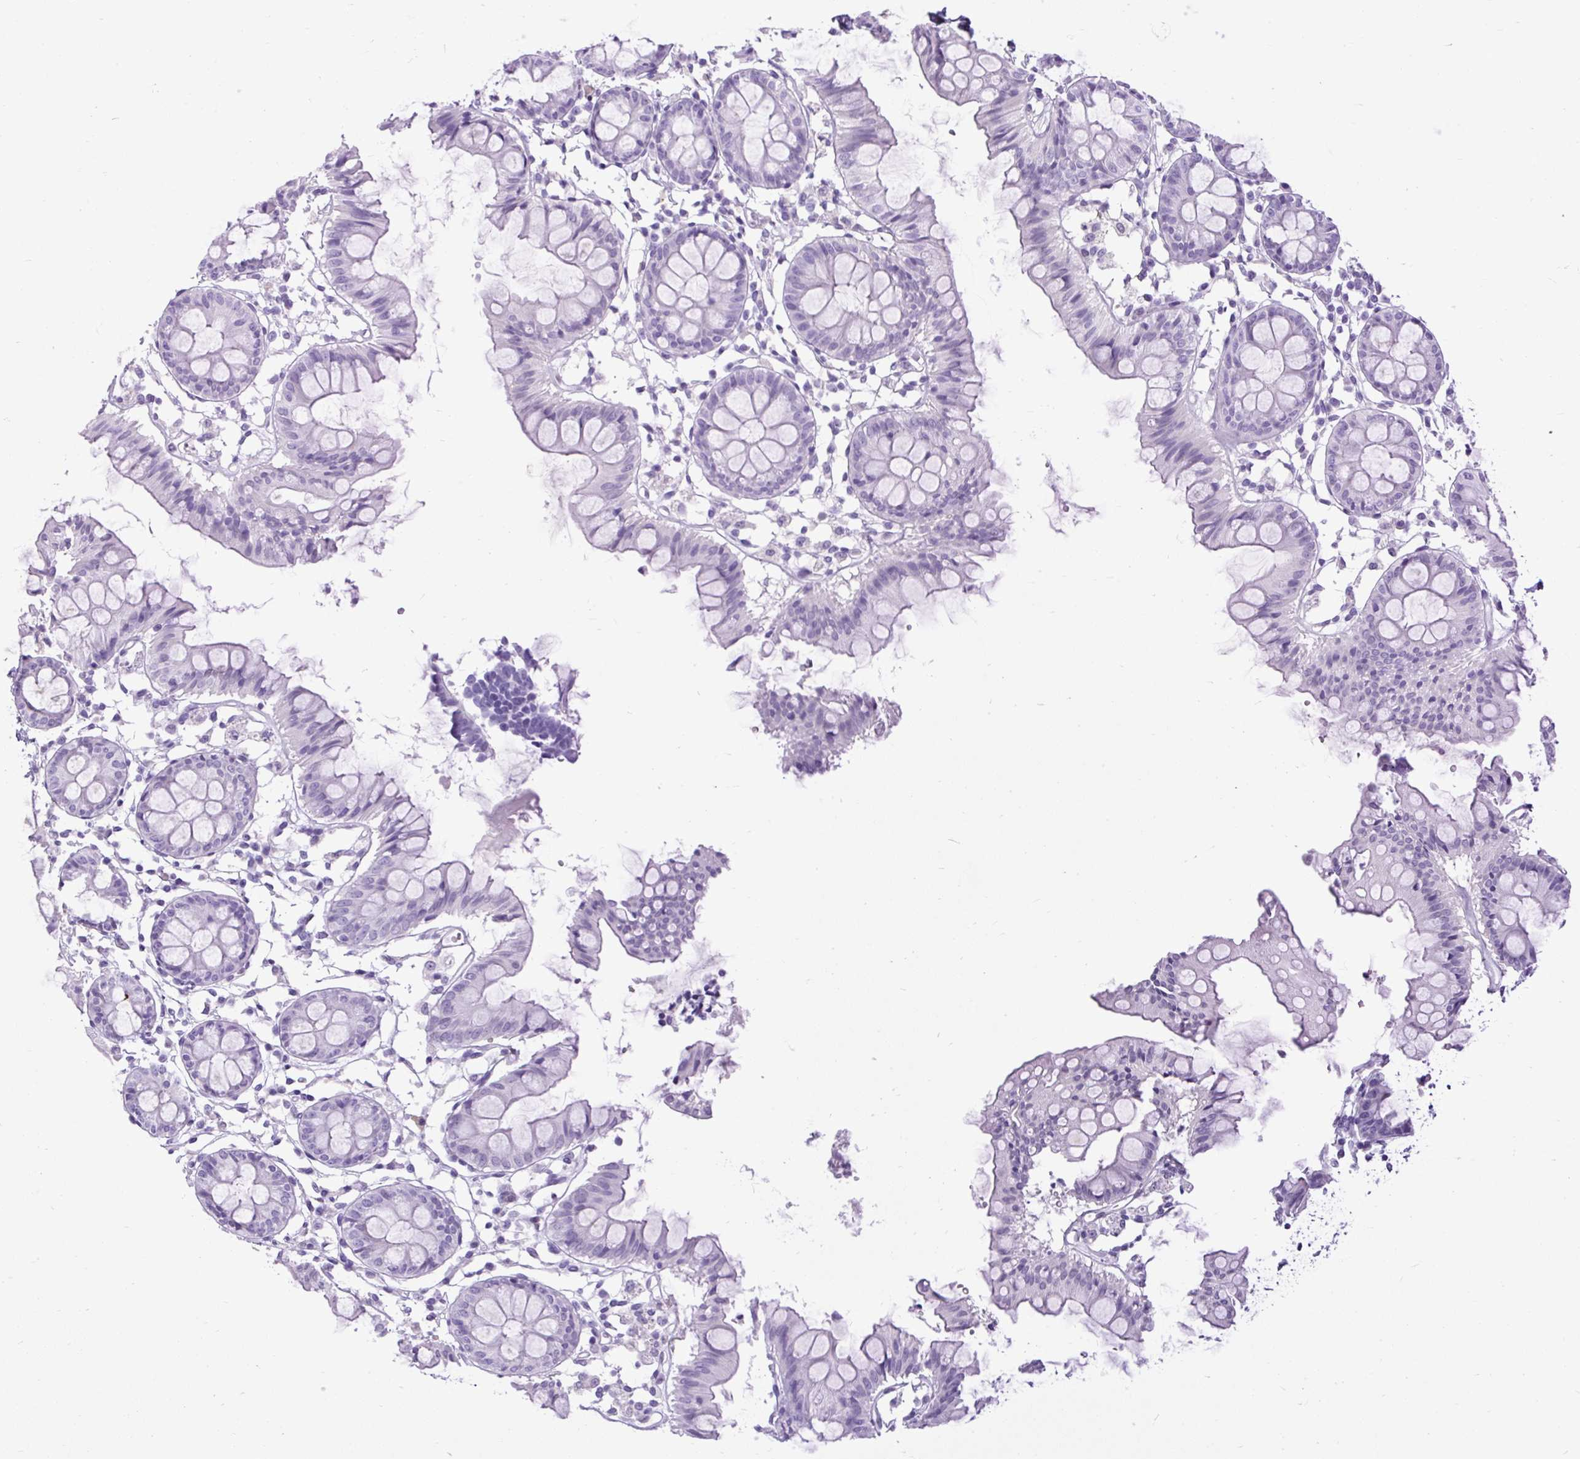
{"staining": {"intensity": "negative", "quantity": "none", "location": "none"}, "tissue": "colon", "cell_type": "Endothelial cells", "image_type": "normal", "snomed": [{"axis": "morphology", "description": "Normal tissue, NOS"}, {"axis": "topography", "description": "Colon"}], "caption": "Colon was stained to show a protein in brown. There is no significant expression in endothelial cells. (DAB (3,3'-diaminobenzidine) IHC visualized using brightfield microscopy, high magnification).", "gene": "UPP1", "patient": {"sex": "female", "age": 84}}